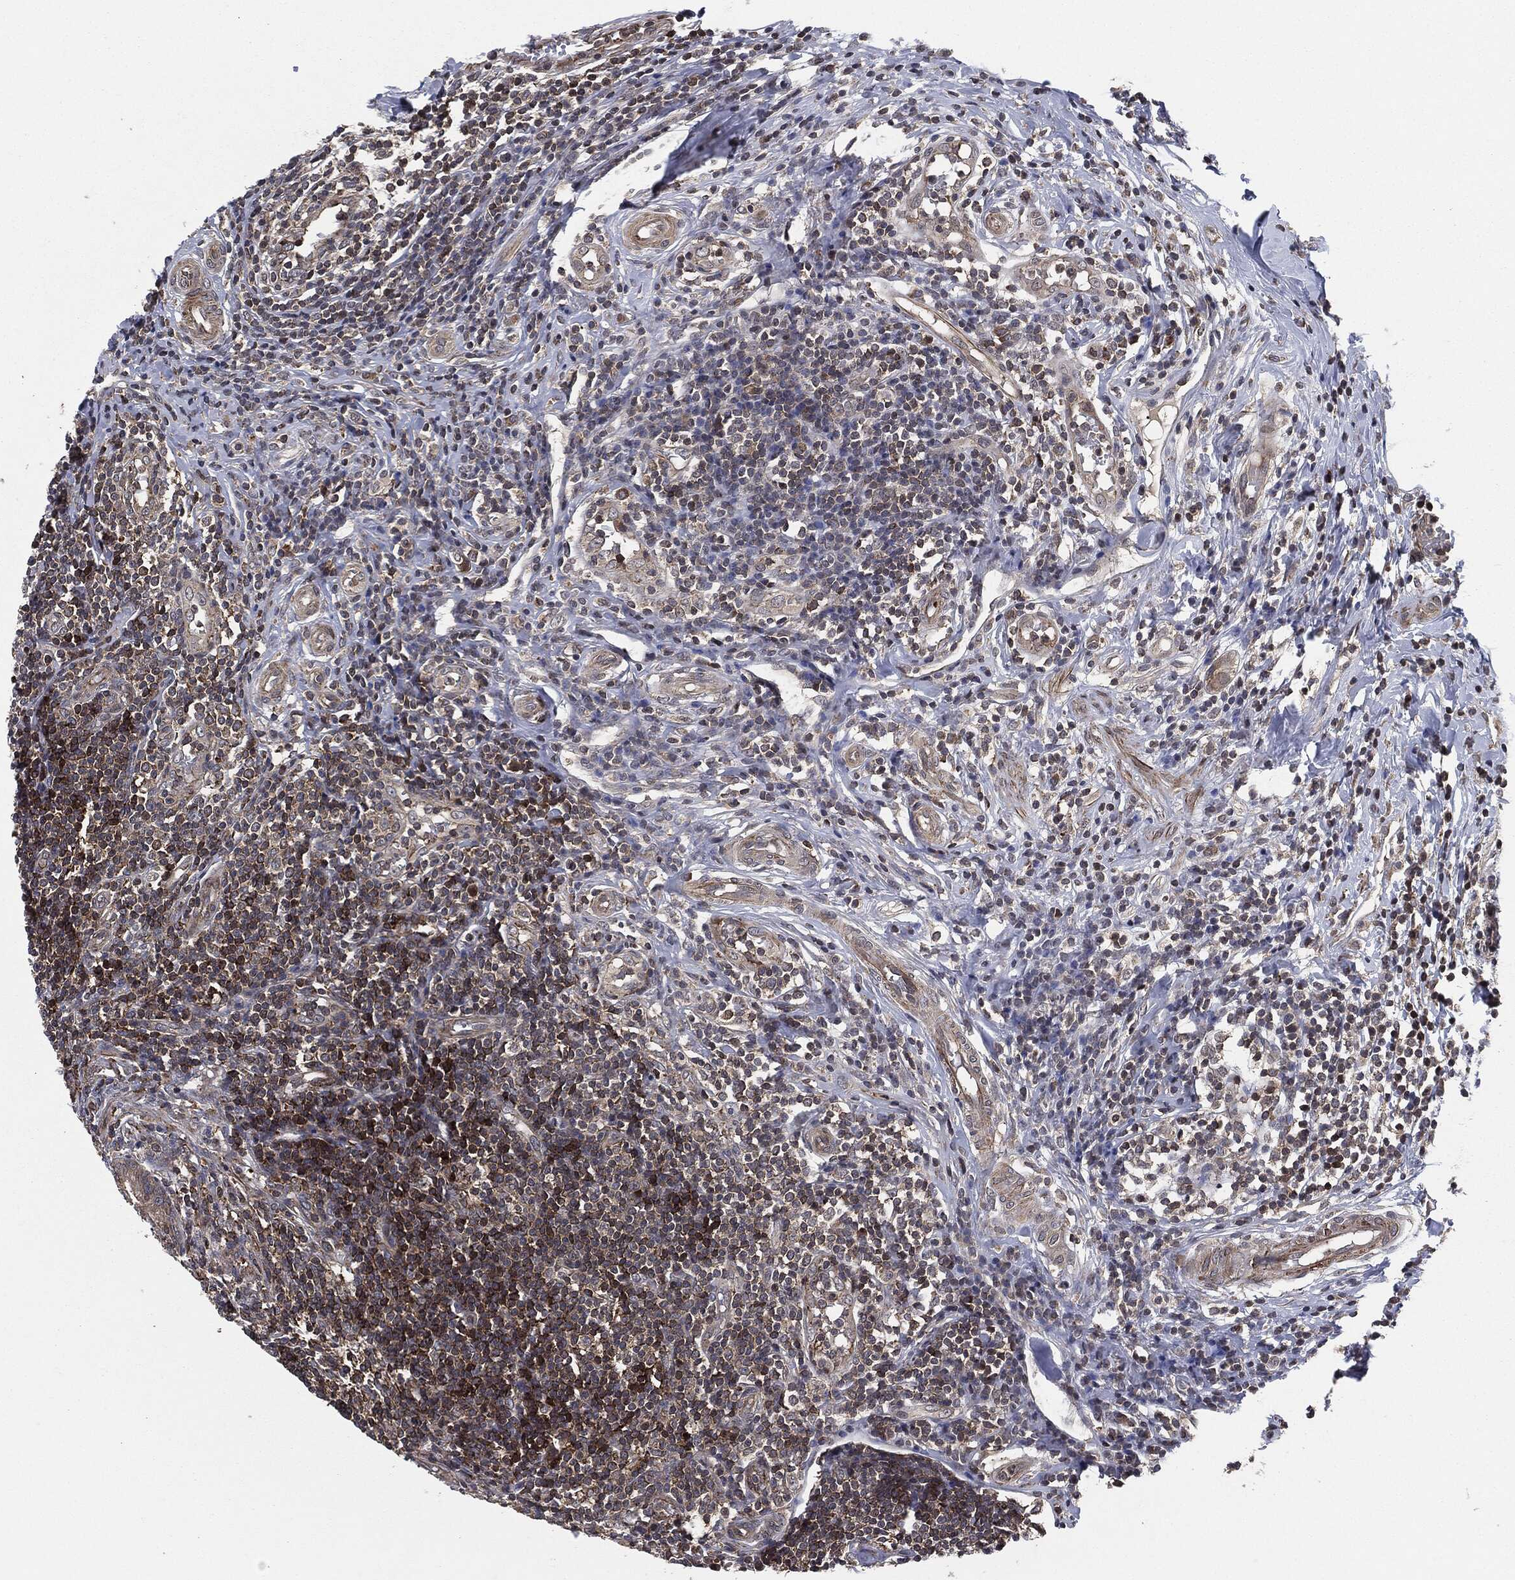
{"staining": {"intensity": "strong", "quantity": "<25%", "location": "cytoplasmic/membranous"}, "tissue": "appendix", "cell_type": "Glandular cells", "image_type": "normal", "snomed": [{"axis": "morphology", "description": "Normal tissue, NOS"}, {"axis": "morphology", "description": "Inflammation, NOS"}, {"axis": "topography", "description": "Appendix"}], "caption": "The image demonstrates a brown stain indicating the presence of a protein in the cytoplasmic/membranous of glandular cells in appendix.", "gene": "UBR1", "patient": {"sex": "male", "age": 16}}